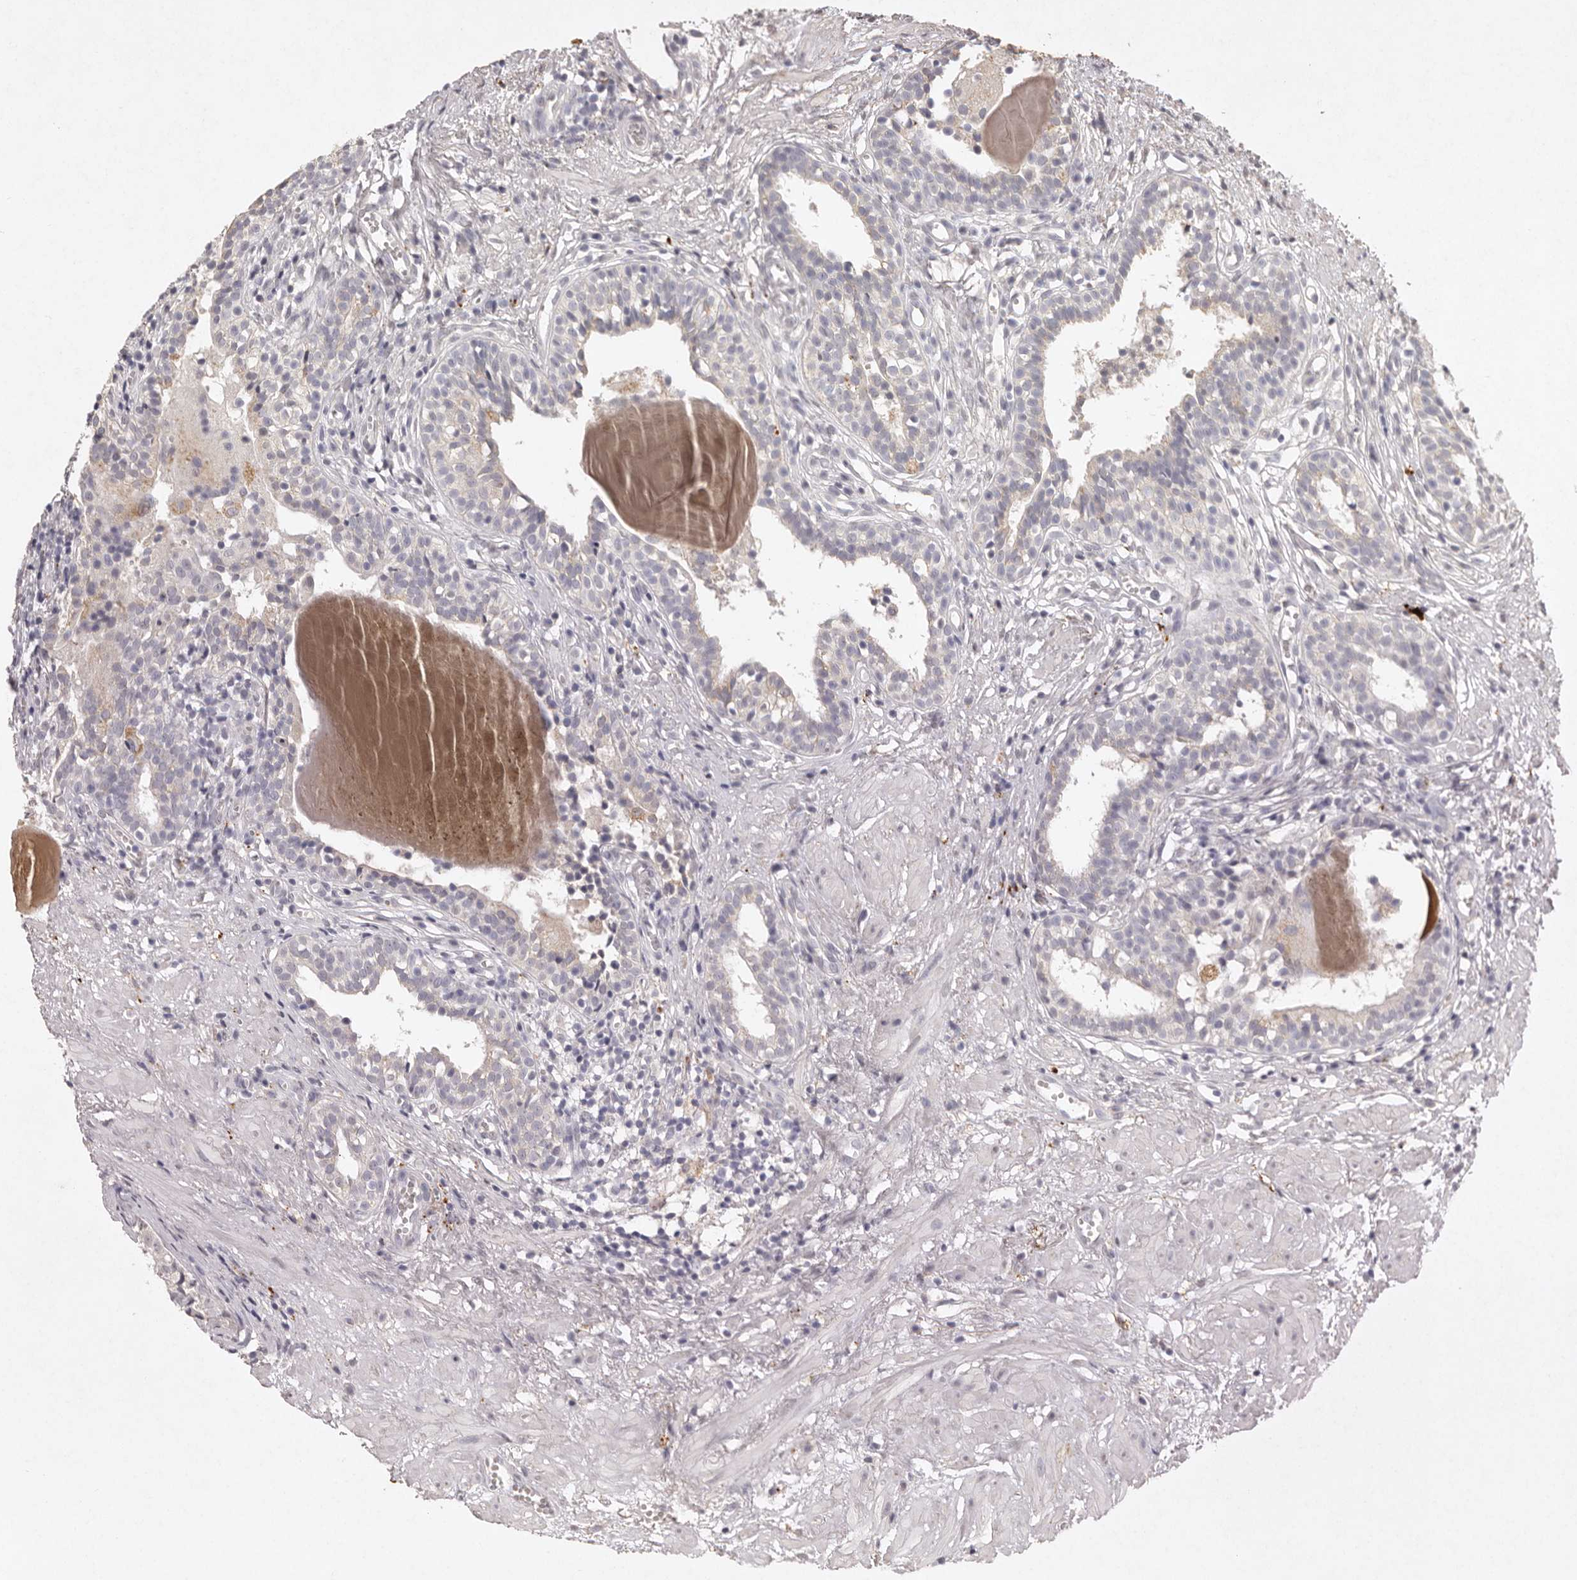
{"staining": {"intensity": "negative", "quantity": "none", "location": "none"}, "tissue": "prostate cancer", "cell_type": "Tumor cells", "image_type": "cancer", "snomed": [{"axis": "morphology", "description": "Adenocarcinoma, Low grade"}, {"axis": "topography", "description": "Prostate"}], "caption": "An immunohistochemistry image of prostate cancer (low-grade adenocarcinoma) is shown. There is no staining in tumor cells of prostate cancer (low-grade adenocarcinoma).", "gene": "FAM185A", "patient": {"sex": "male", "age": 88}}